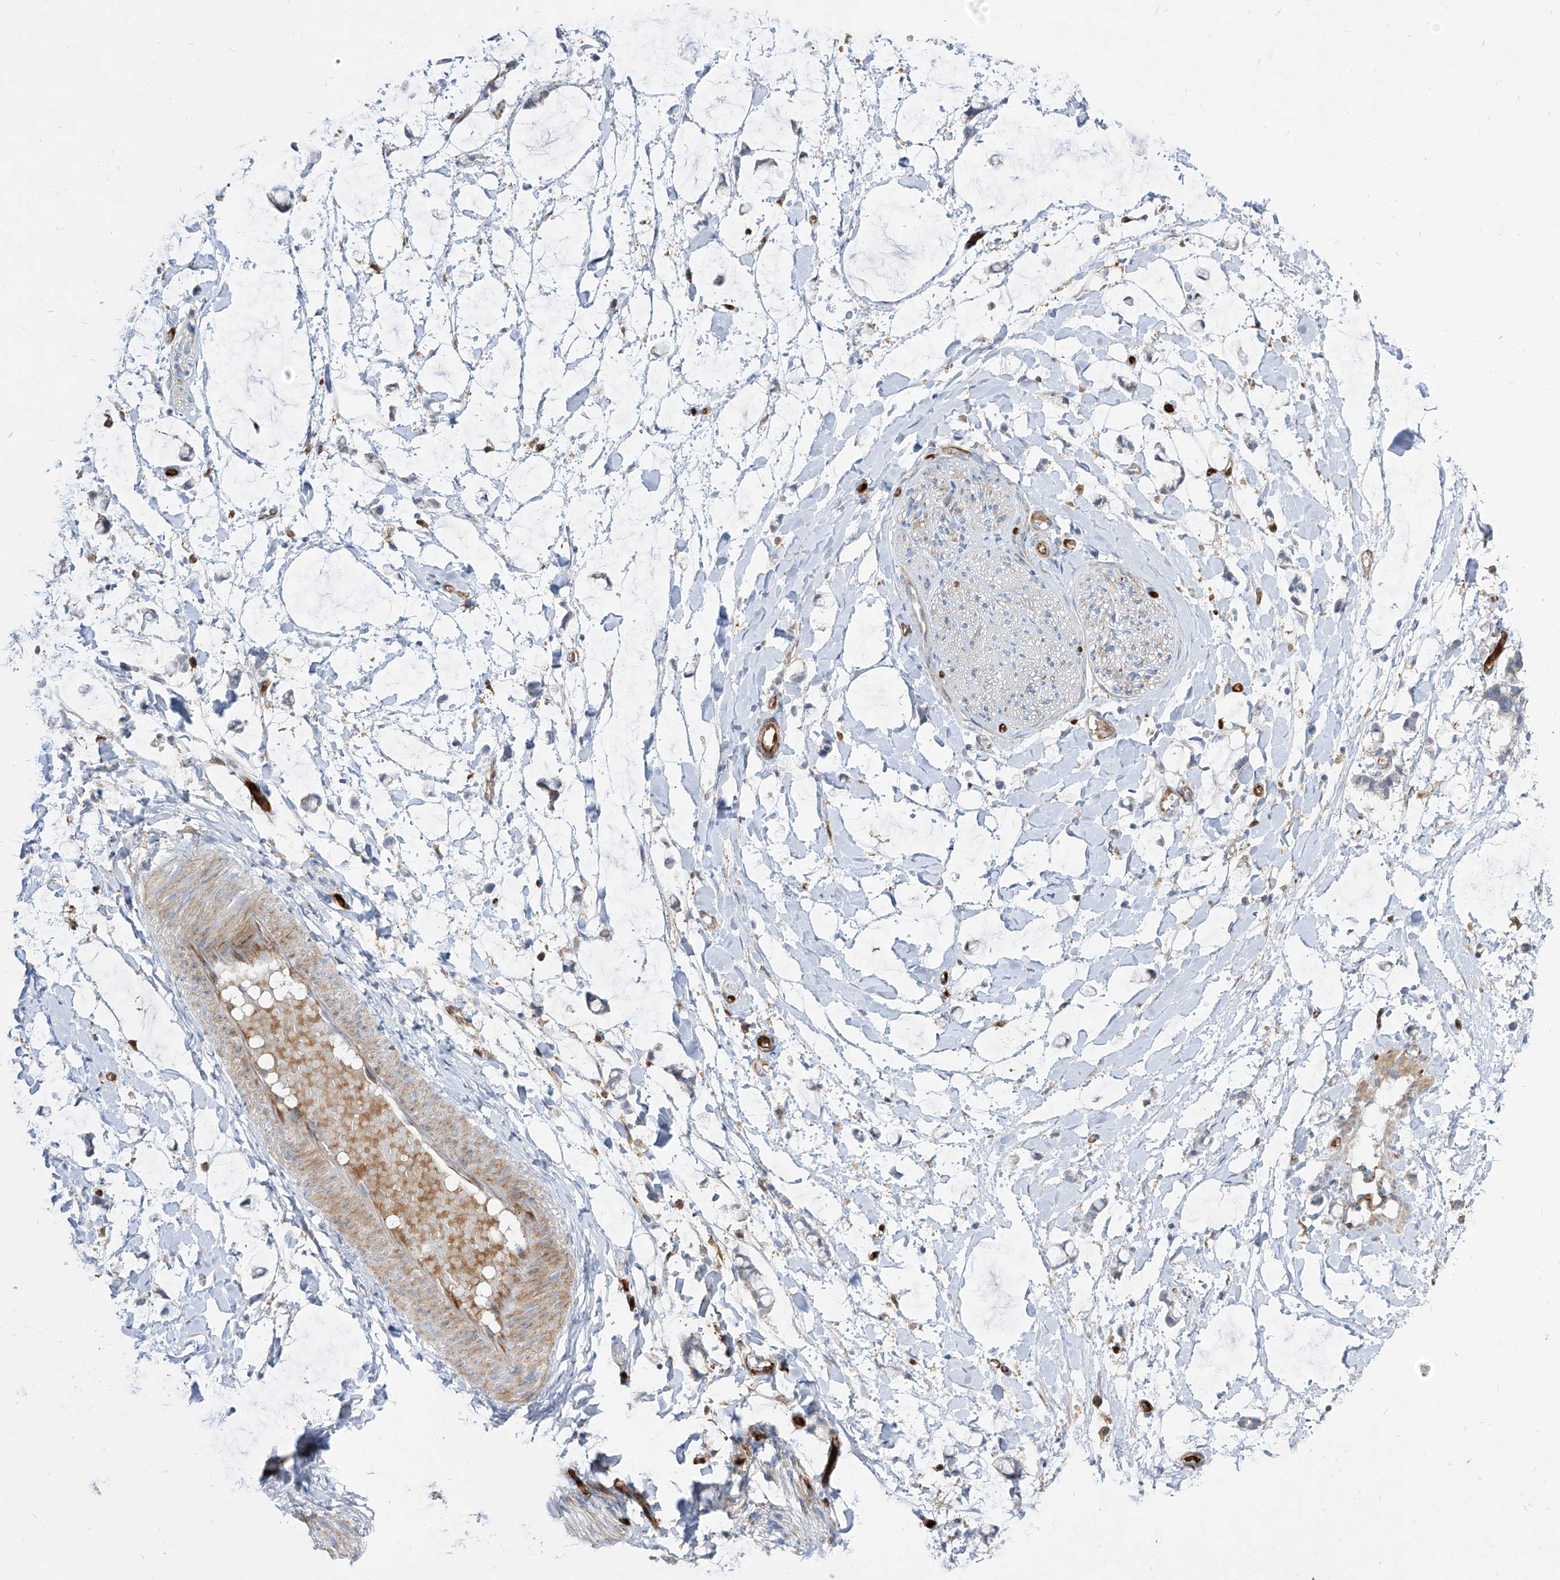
{"staining": {"intensity": "weak", "quantity": ">75%", "location": "cytoplasmic/membranous"}, "tissue": "adipose tissue", "cell_type": "Adipocytes", "image_type": "normal", "snomed": [{"axis": "morphology", "description": "Normal tissue, NOS"}, {"axis": "morphology", "description": "Adenocarcinoma, NOS"}, {"axis": "topography", "description": "Colon"}, {"axis": "topography", "description": "Peripheral nerve tissue"}], "caption": "Immunohistochemistry (IHC) image of normal human adipose tissue stained for a protein (brown), which displays low levels of weak cytoplasmic/membranous staining in about >75% of adipocytes.", "gene": "KYNU", "patient": {"sex": "male", "age": 14}}